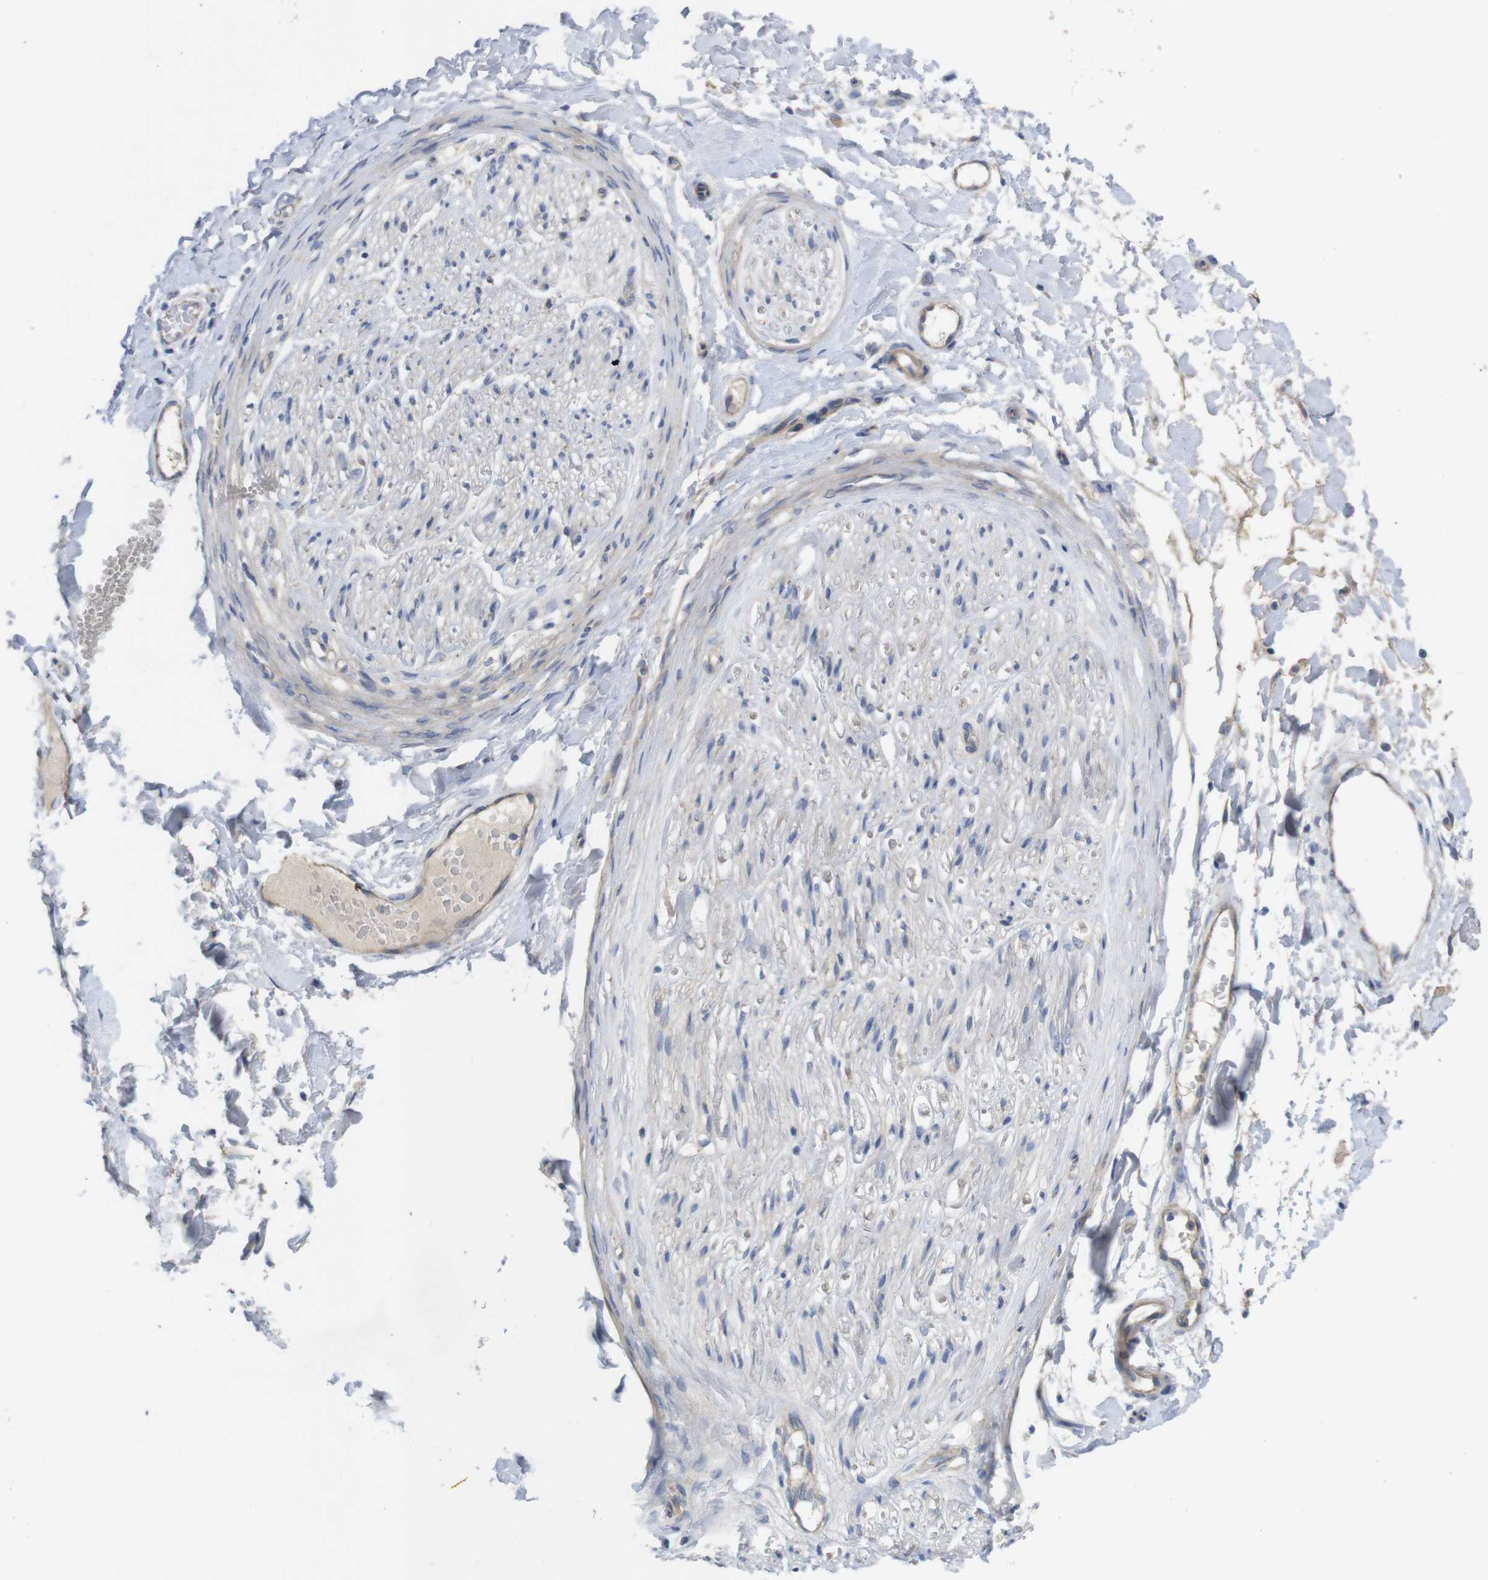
{"staining": {"intensity": "moderate", "quantity": ">75%", "location": "cytoplasmic/membranous"}, "tissue": "adipose tissue", "cell_type": "Adipocytes", "image_type": "normal", "snomed": [{"axis": "morphology", "description": "Normal tissue, NOS"}, {"axis": "morphology", "description": "Squamous cell carcinoma, NOS"}, {"axis": "topography", "description": "Skin"}, {"axis": "topography", "description": "Peripheral nerve tissue"}], "caption": "Normal adipose tissue was stained to show a protein in brown. There is medium levels of moderate cytoplasmic/membranous staining in approximately >75% of adipocytes. (DAB (3,3'-diaminobenzidine) IHC, brown staining for protein, blue staining for nuclei).", "gene": "KIDINS220", "patient": {"sex": "male", "age": 83}}